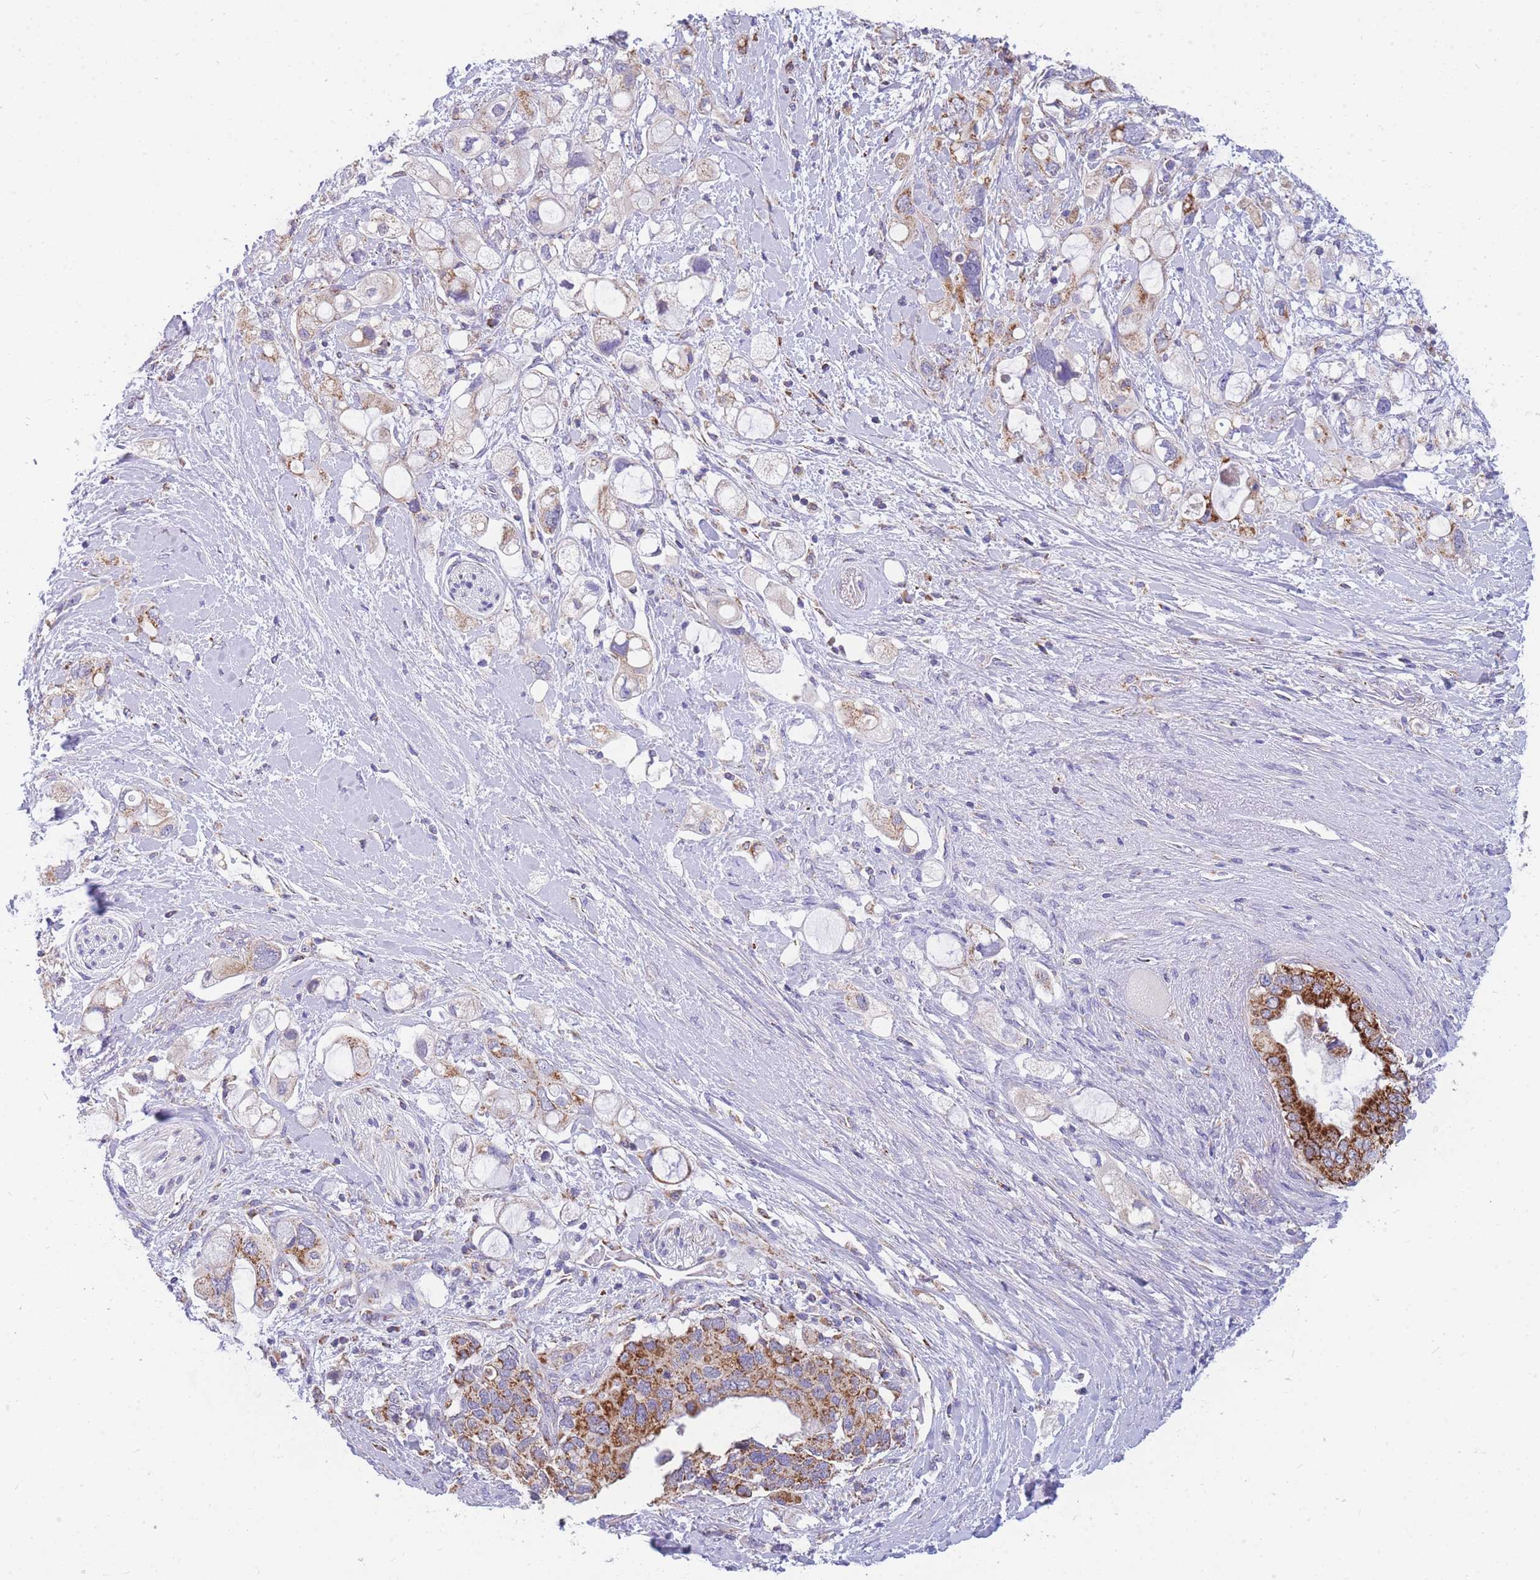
{"staining": {"intensity": "moderate", "quantity": ">75%", "location": "cytoplasmic/membranous"}, "tissue": "pancreatic cancer", "cell_type": "Tumor cells", "image_type": "cancer", "snomed": [{"axis": "morphology", "description": "Adenocarcinoma, NOS"}, {"axis": "topography", "description": "Pancreas"}], "caption": "Immunohistochemical staining of adenocarcinoma (pancreatic) shows moderate cytoplasmic/membranous protein expression in about >75% of tumor cells. The protein is stained brown, and the nuclei are stained in blue (DAB (3,3'-diaminobenzidine) IHC with brightfield microscopy, high magnification).", "gene": "MRPS11", "patient": {"sex": "female", "age": 56}}